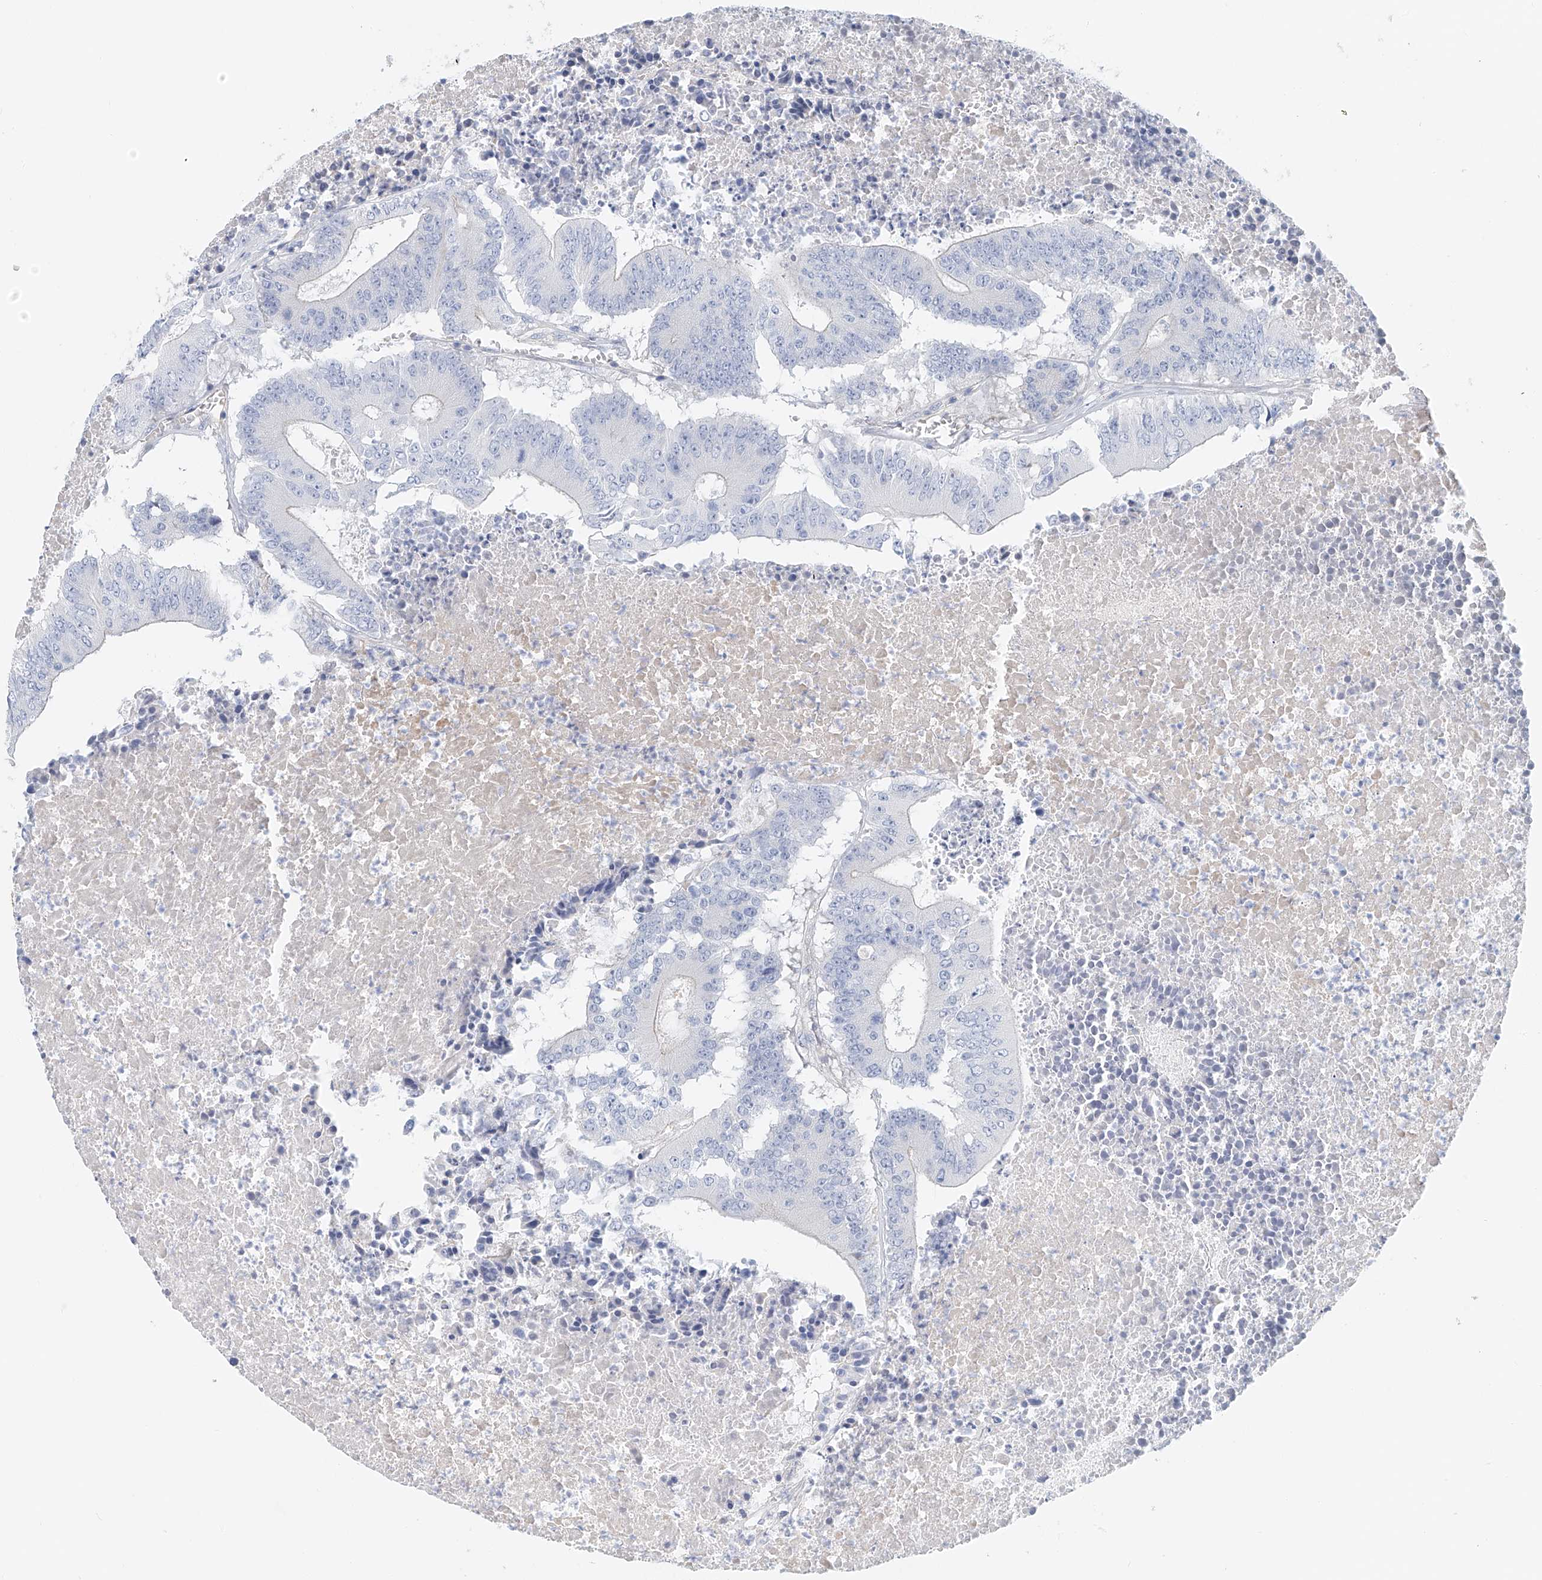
{"staining": {"intensity": "negative", "quantity": "none", "location": "none"}, "tissue": "colorectal cancer", "cell_type": "Tumor cells", "image_type": "cancer", "snomed": [{"axis": "morphology", "description": "Adenocarcinoma, NOS"}, {"axis": "topography", "description": "Colon"}], "caption": "Immunohistochemistry (IHC) photomicrograph of neoplastic tissue: adenocarcinoma (colorectal) stained with DAB (3,3'-diaminobenzidine) exhibits no significant protein expression in tumor cells.", "gene": "FRYL", "patient": {"sex": "male", "age": 87}}